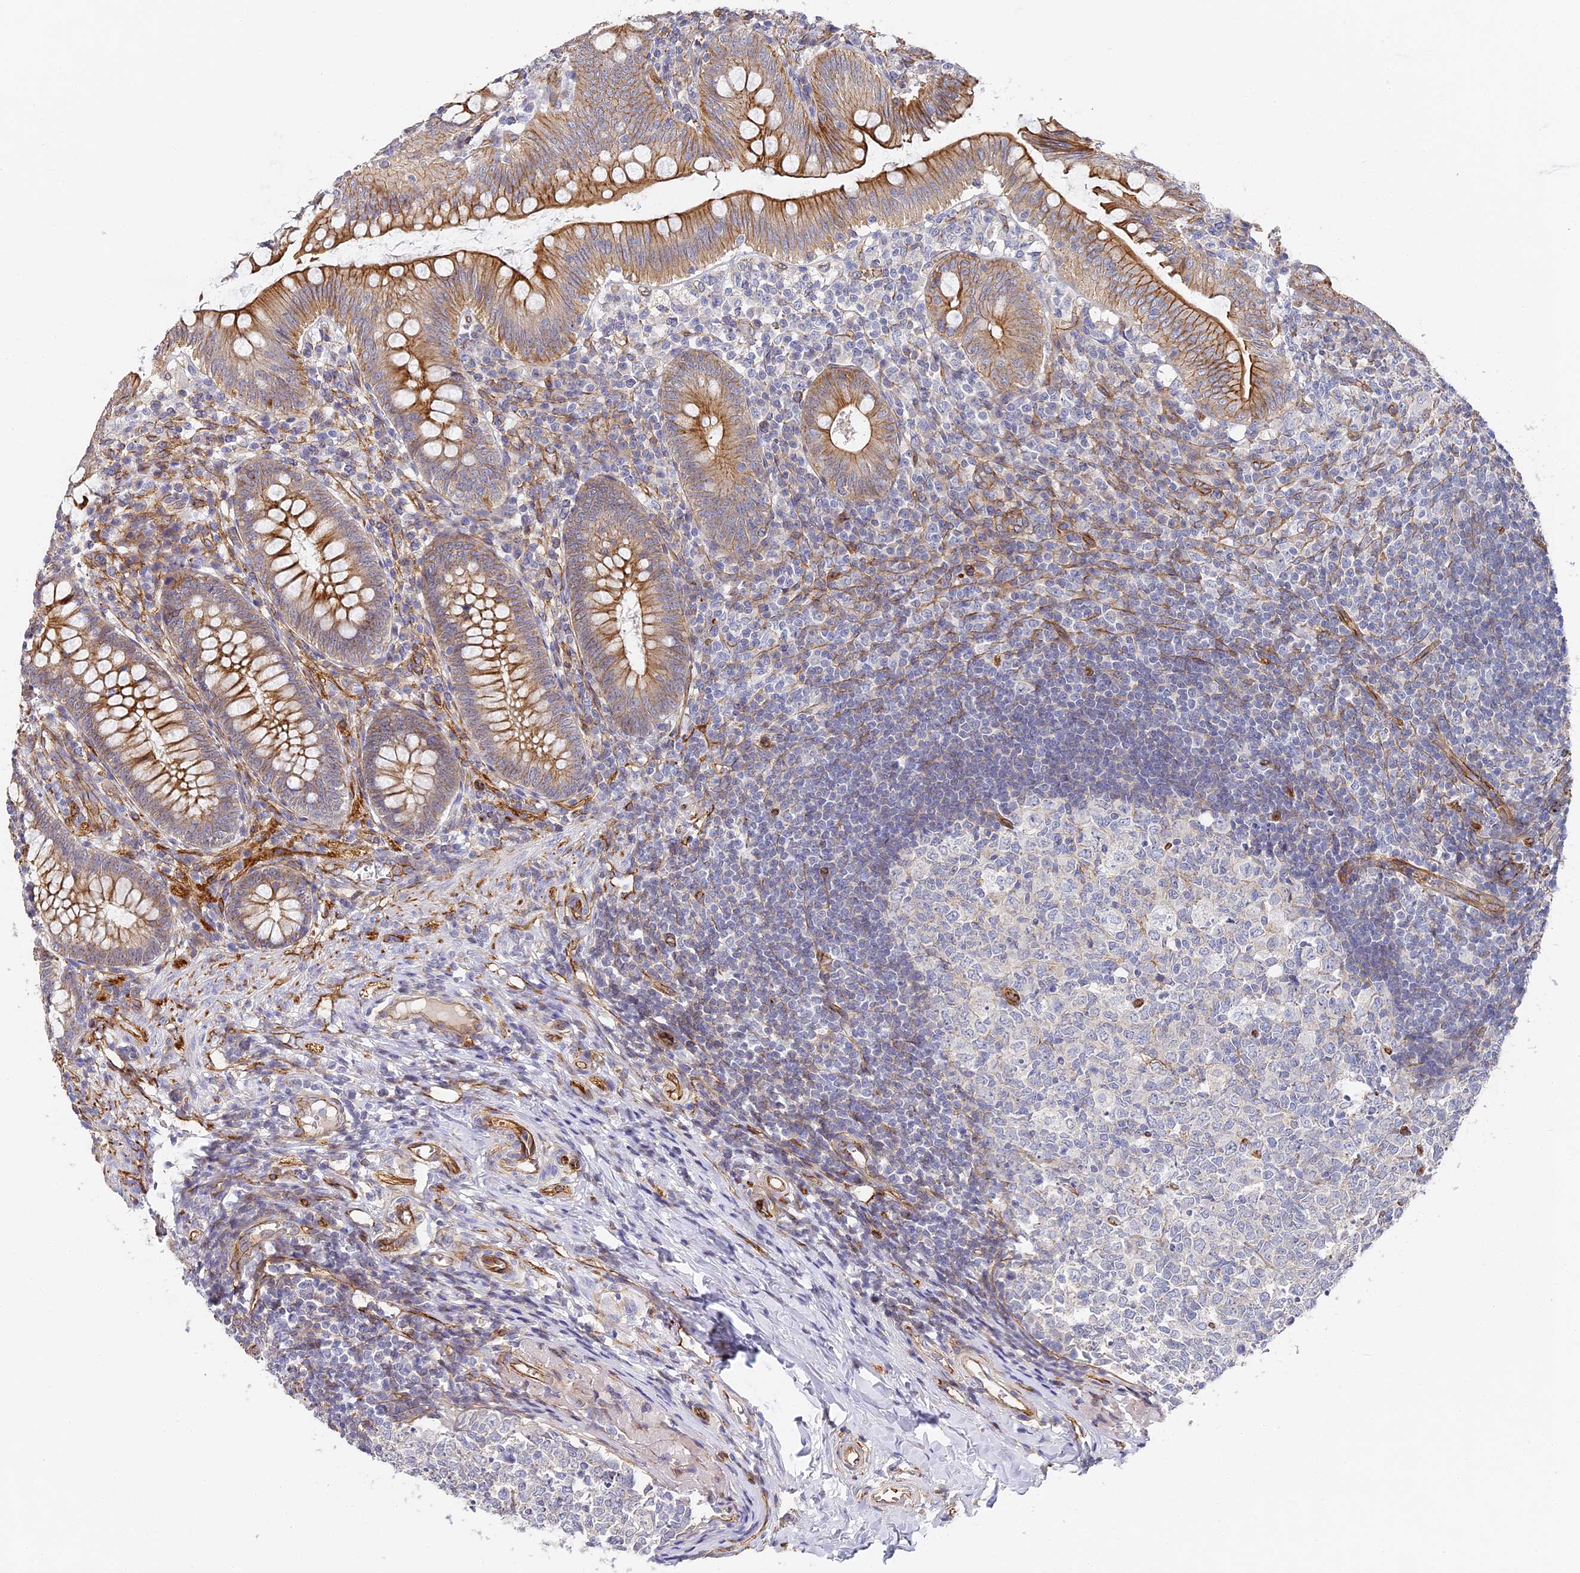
{"staining": {"intensity": "moderate", "quantity": ">75%", "location": "cytoplasmic/membranous"}, "tissue": "appendix", "cell_type": "Glandular cells", "image_type": "normal", "snomed": [{"axis": "morphology", "description": "Normal tissue, NOS"}, {"axis": "topography", "description": "Appendix"}], "caption": "Moderate cytoplasmic/membranous expression for a protein is appreciated in about >75% of glandular cells of normal appendix using immunohistochemistry.", "gene": "CCDC30", "patient": {"sex": "male", "age": 14}}